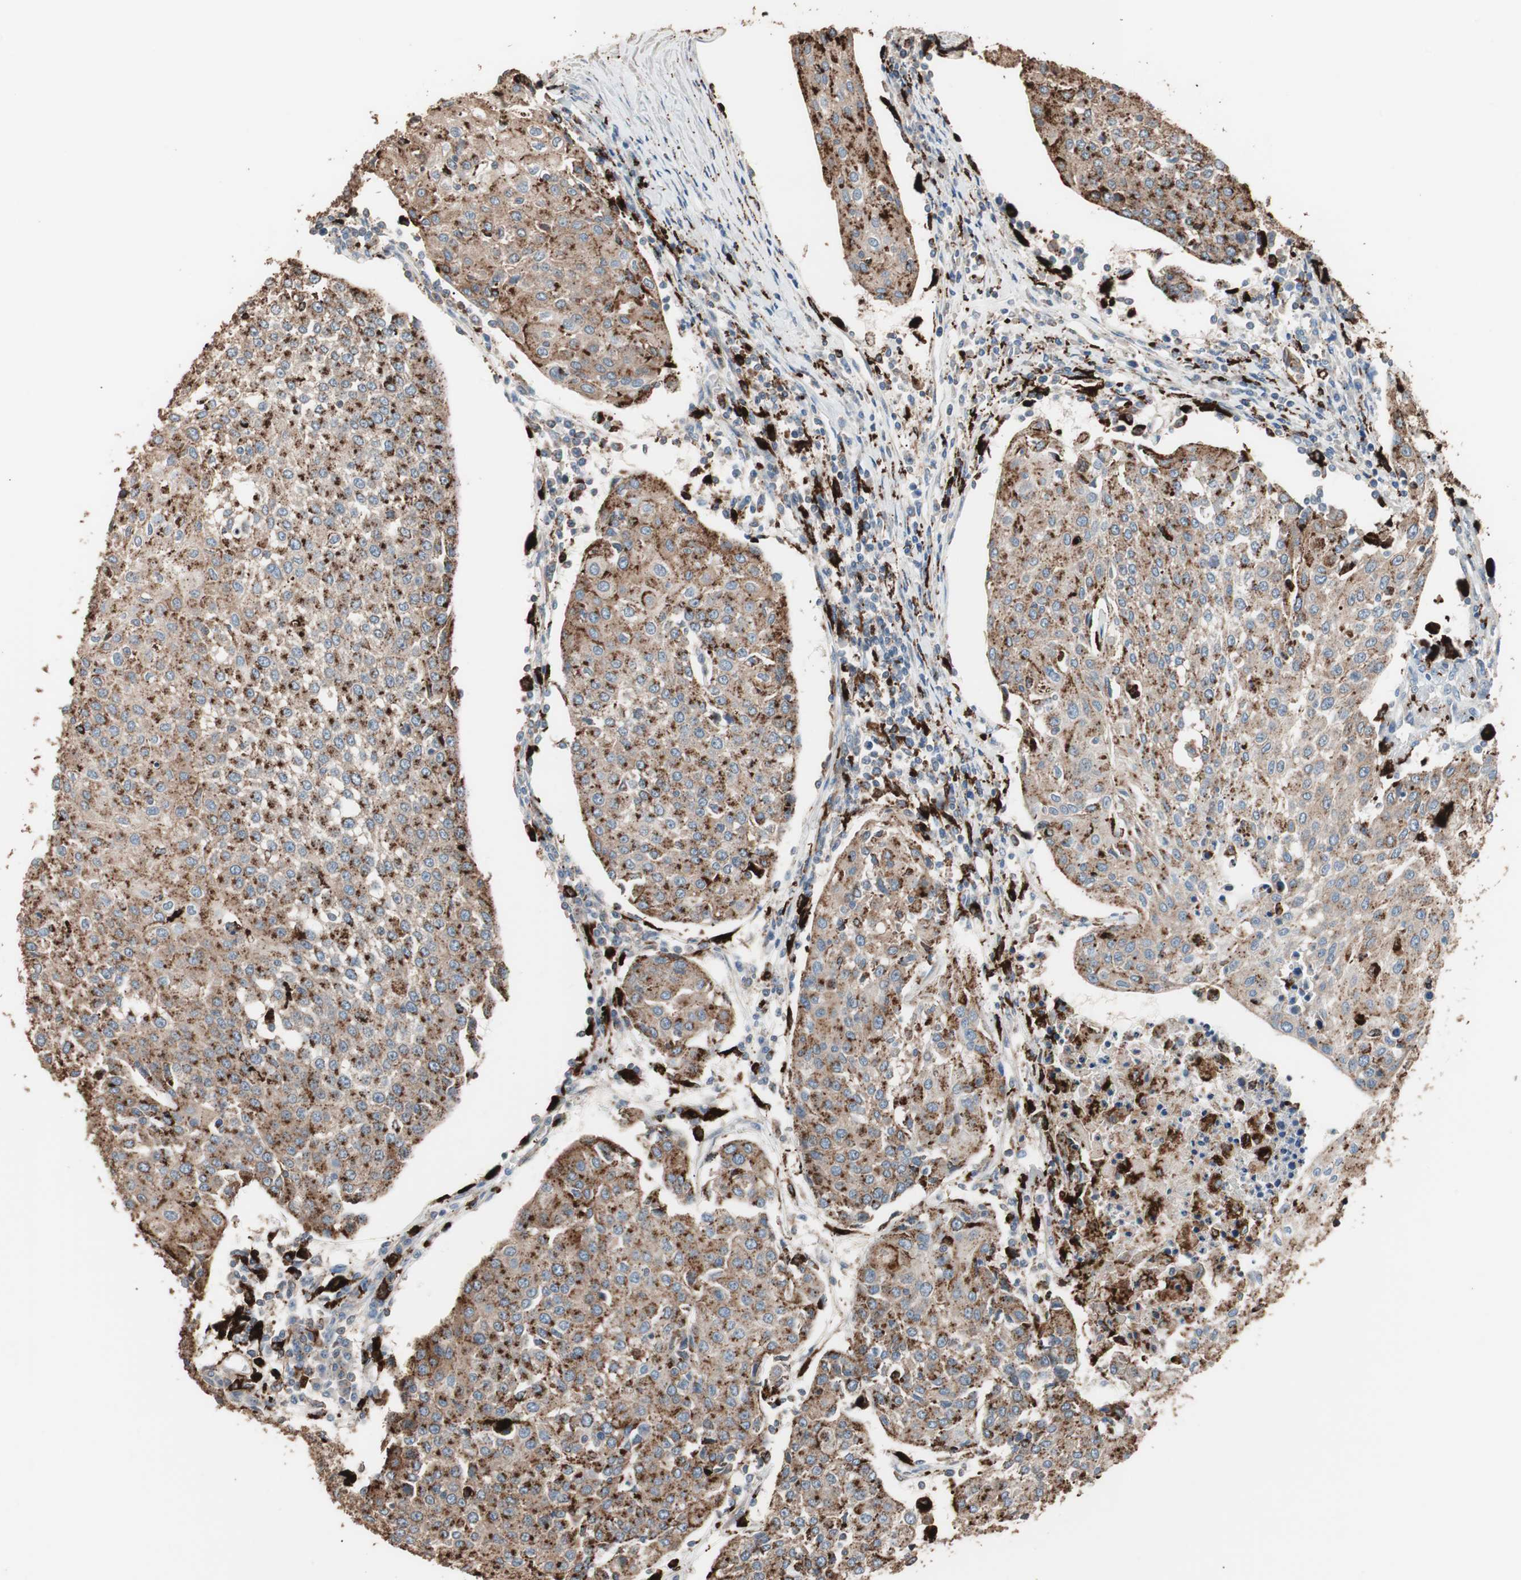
{"staining": {"intensity": "moderate", "quantity": ">75%", "location": "cytoplasmic/membranous"}, "tissue": "urothelial cancer", "cell_type": "Tumor cells", "image_type": "cancer", "snomed": [{"axis": "morphology", "description": "Urothelial carcinoma, High grade"}, {"axis": "topography", "description": "Urinary bladder"}], "caption": "Urothelial cancer was stained to show a protein in brown. There is medium levels of moderate cytoplasmic/membranous staining in approximately >75% of tumor cells.", "gene": "CCT3", "patient": {"sex": "female", "age": 85}}